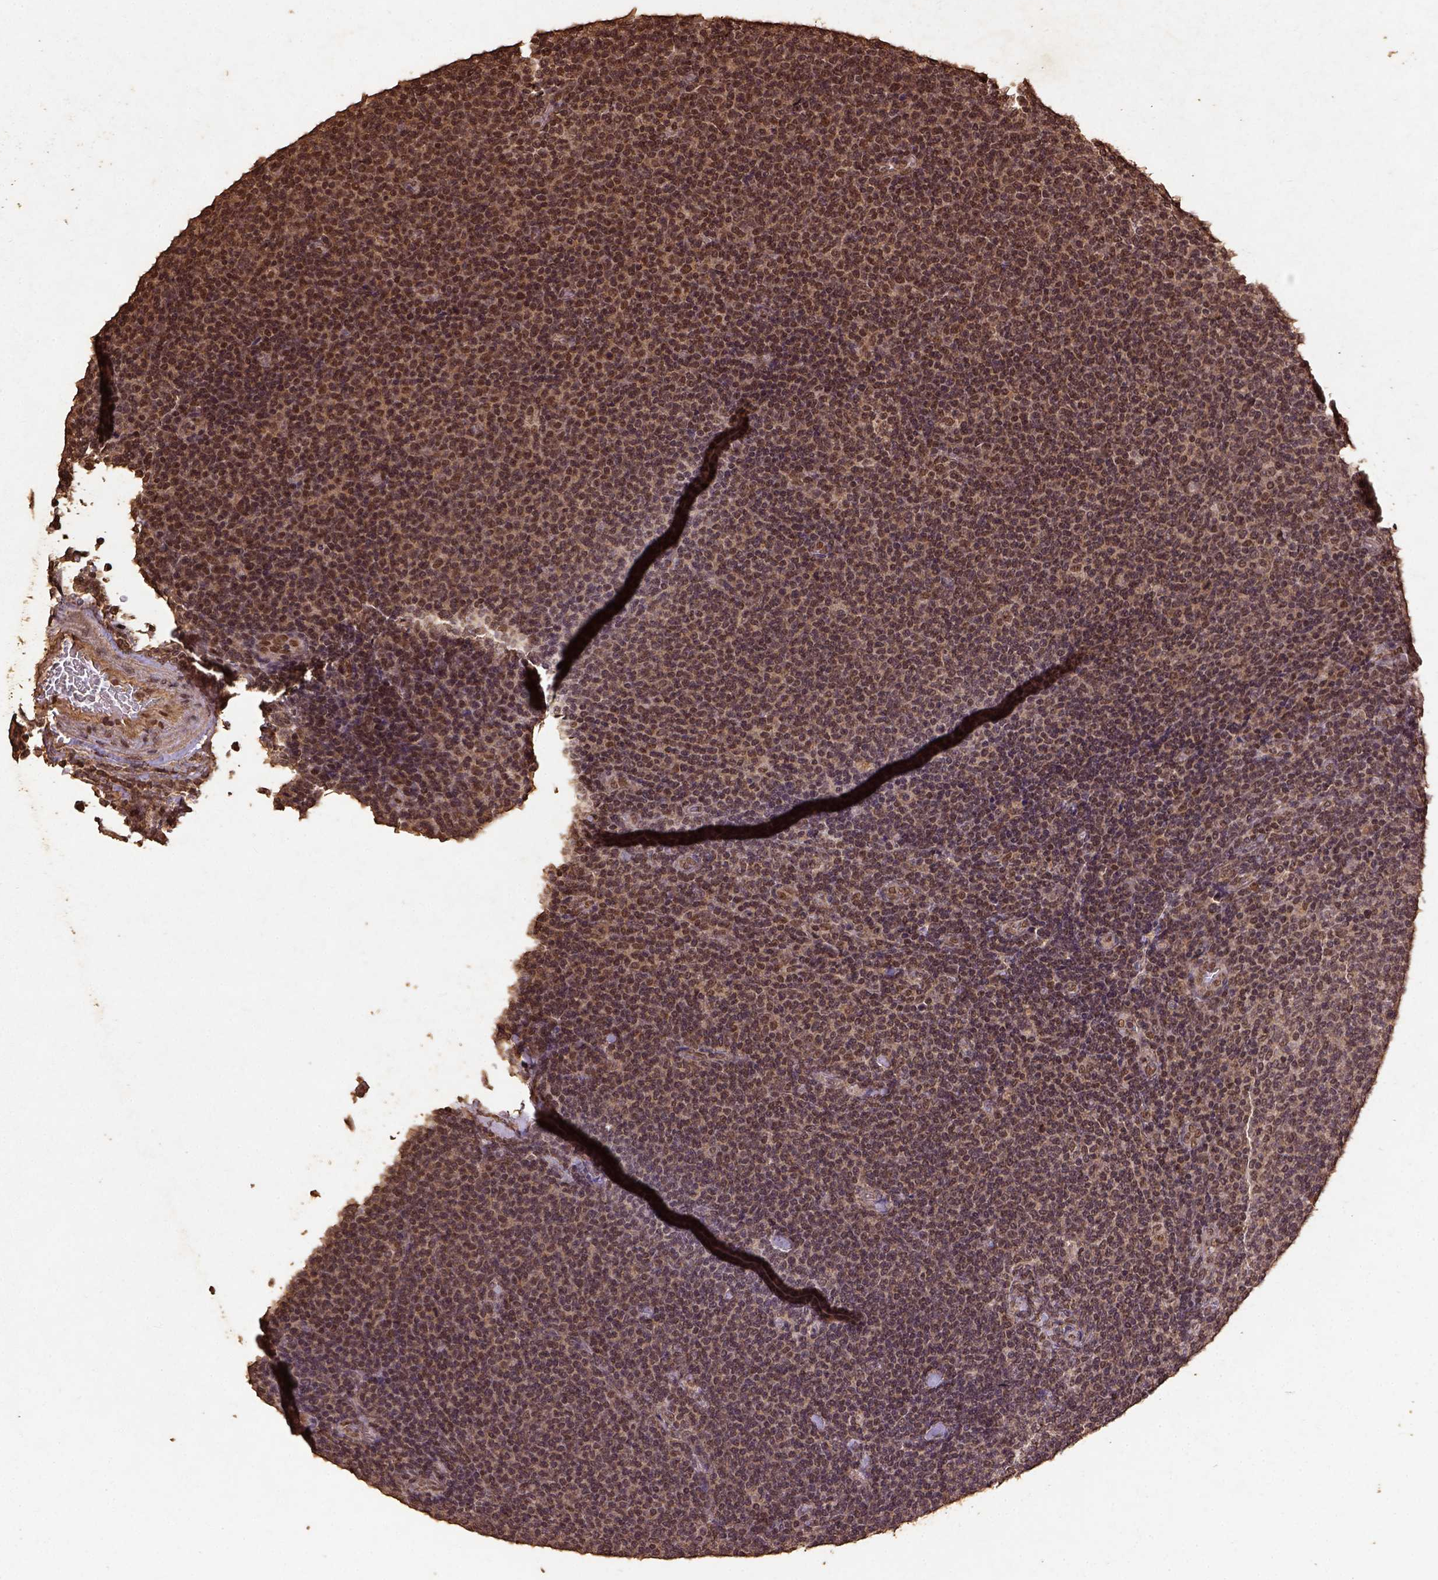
{"staining": {"intensity": "moderate", "quantity": ">75%", "location": "nuclear"}, "tissue": "lymphoma", "cell_type": "Tumor cells", "image_type": "cancer", "snomed": [{"axis": "morphology", "description": "Malignant lymphoma, non-Hodgkin's type, Low grade"}, {"axis": "topography", "description": "Lymph node"}], "caption": "Tumor cells show moderate nuclear expression in approximately >75% of cells in lymphoma.", "gene": "NACC1", "patient": {"sex": "male", "age": 52}}